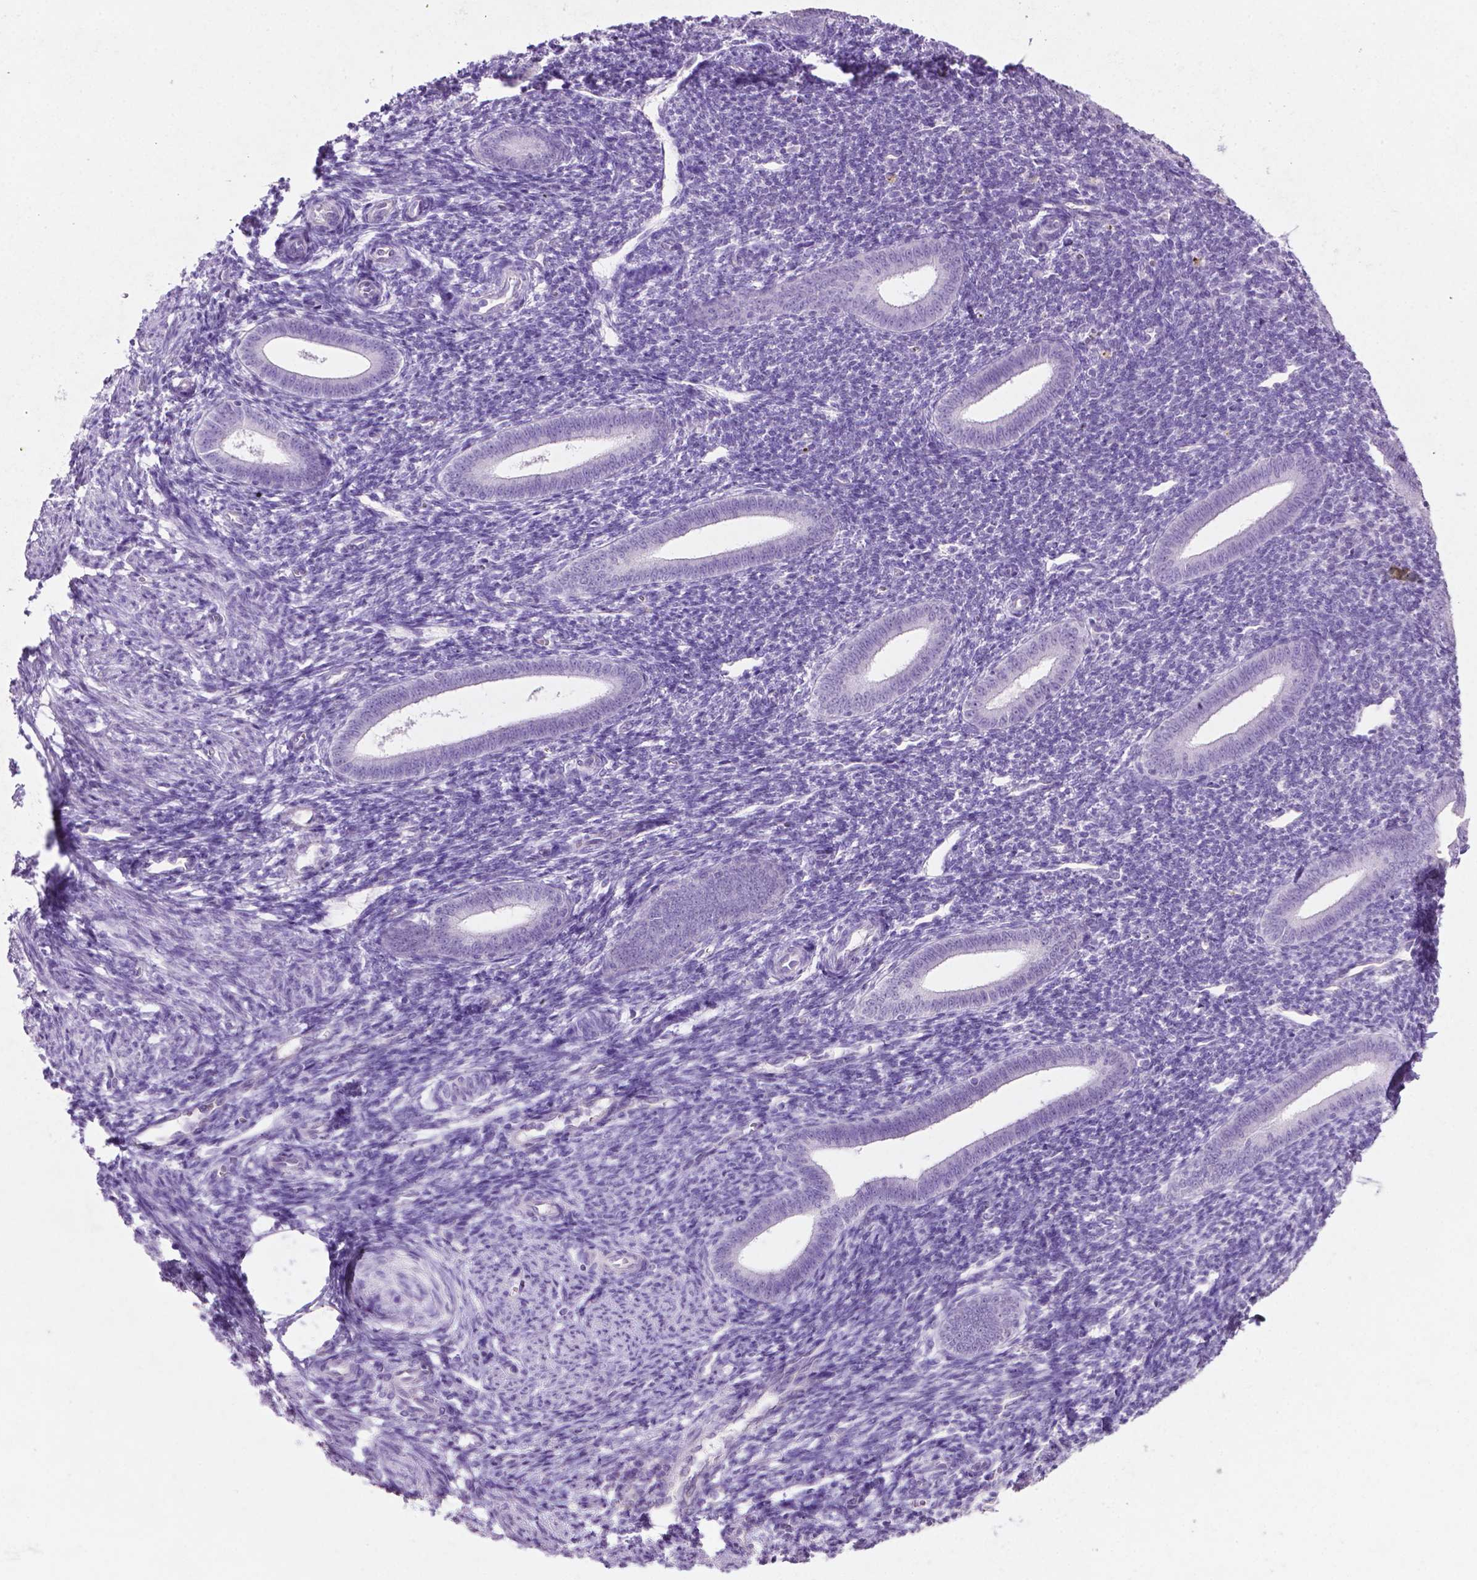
{"staining": {"intensity": "negative", "quantity": "none", "location": "none"}, "tissue": "endometrium", "cell_type": "Cells in endometrial stroma", "image_type": "normal", "snomed": [{"axis": "morphology", "description": "Normal tissue, NOS"}, {"axis": "topography", "description": "Endometrium"}], "caption": "IHC photomicrograph of benign endometrium: endometrium stained with DAB (3,3'-diaminobenzidine) exhibits no significant protein positivity in cells in endometrial stroma.", "gene": "PHGR1", "patient": {"sex": "female", "age": 25}}